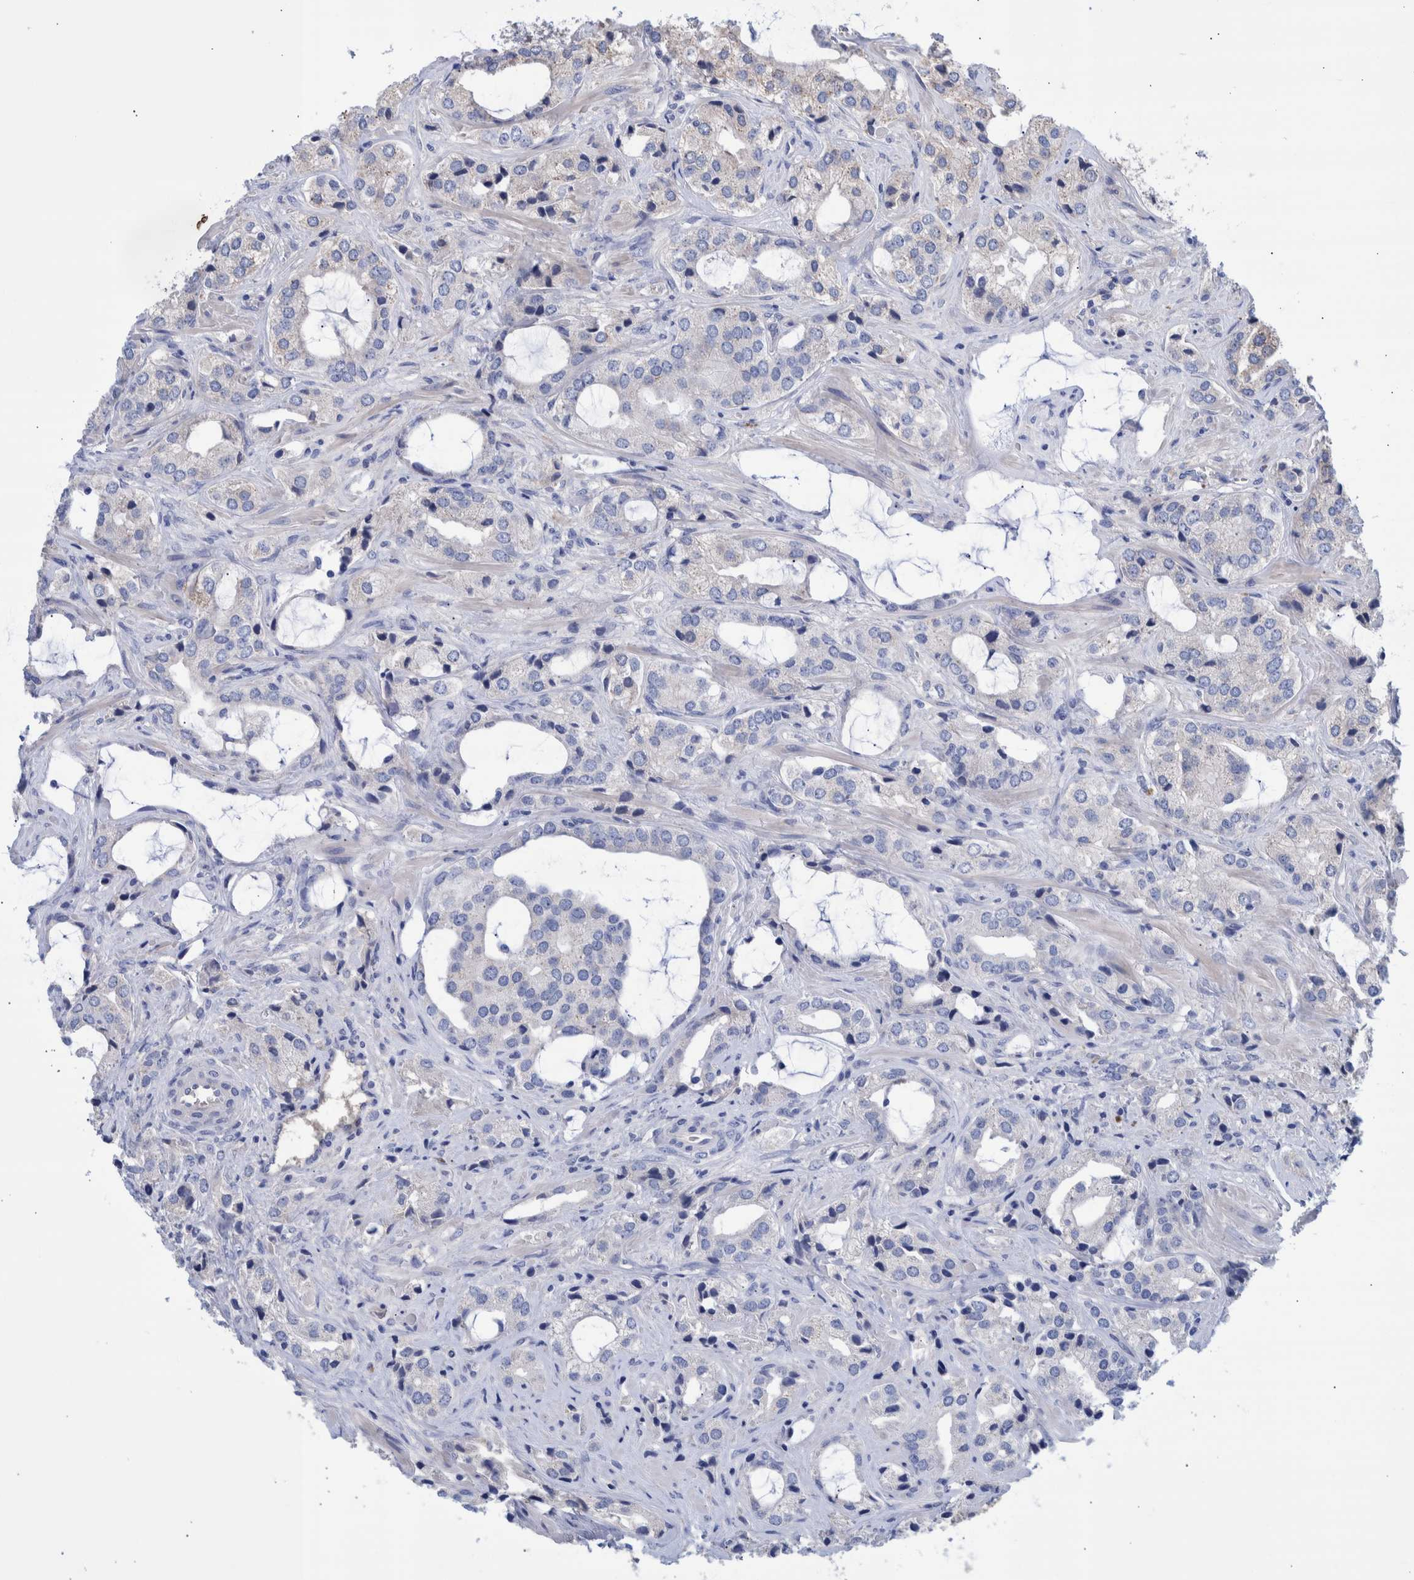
{"staining": {"intensity": "negative", "quantity": "none", "location": "none"}, "tissue": "prostate cancer", "cell_type": "Tumor cells", "image_type": "cancer", "snomed": [{"axis": "morphology", "description": "Adenocarcinoma, High grade"}, {"axis": "topography", "description": "Prostate"}], "caption": "Immunohistochemistry (IHC) image of neoplastic tissue: prostate cancer (high-grade adenocarcinoma) stained with DAB reveals no significant protein expression in tumor cells.", "gene": "DLL4", "patient": {"sex": "male", "age": 66}}